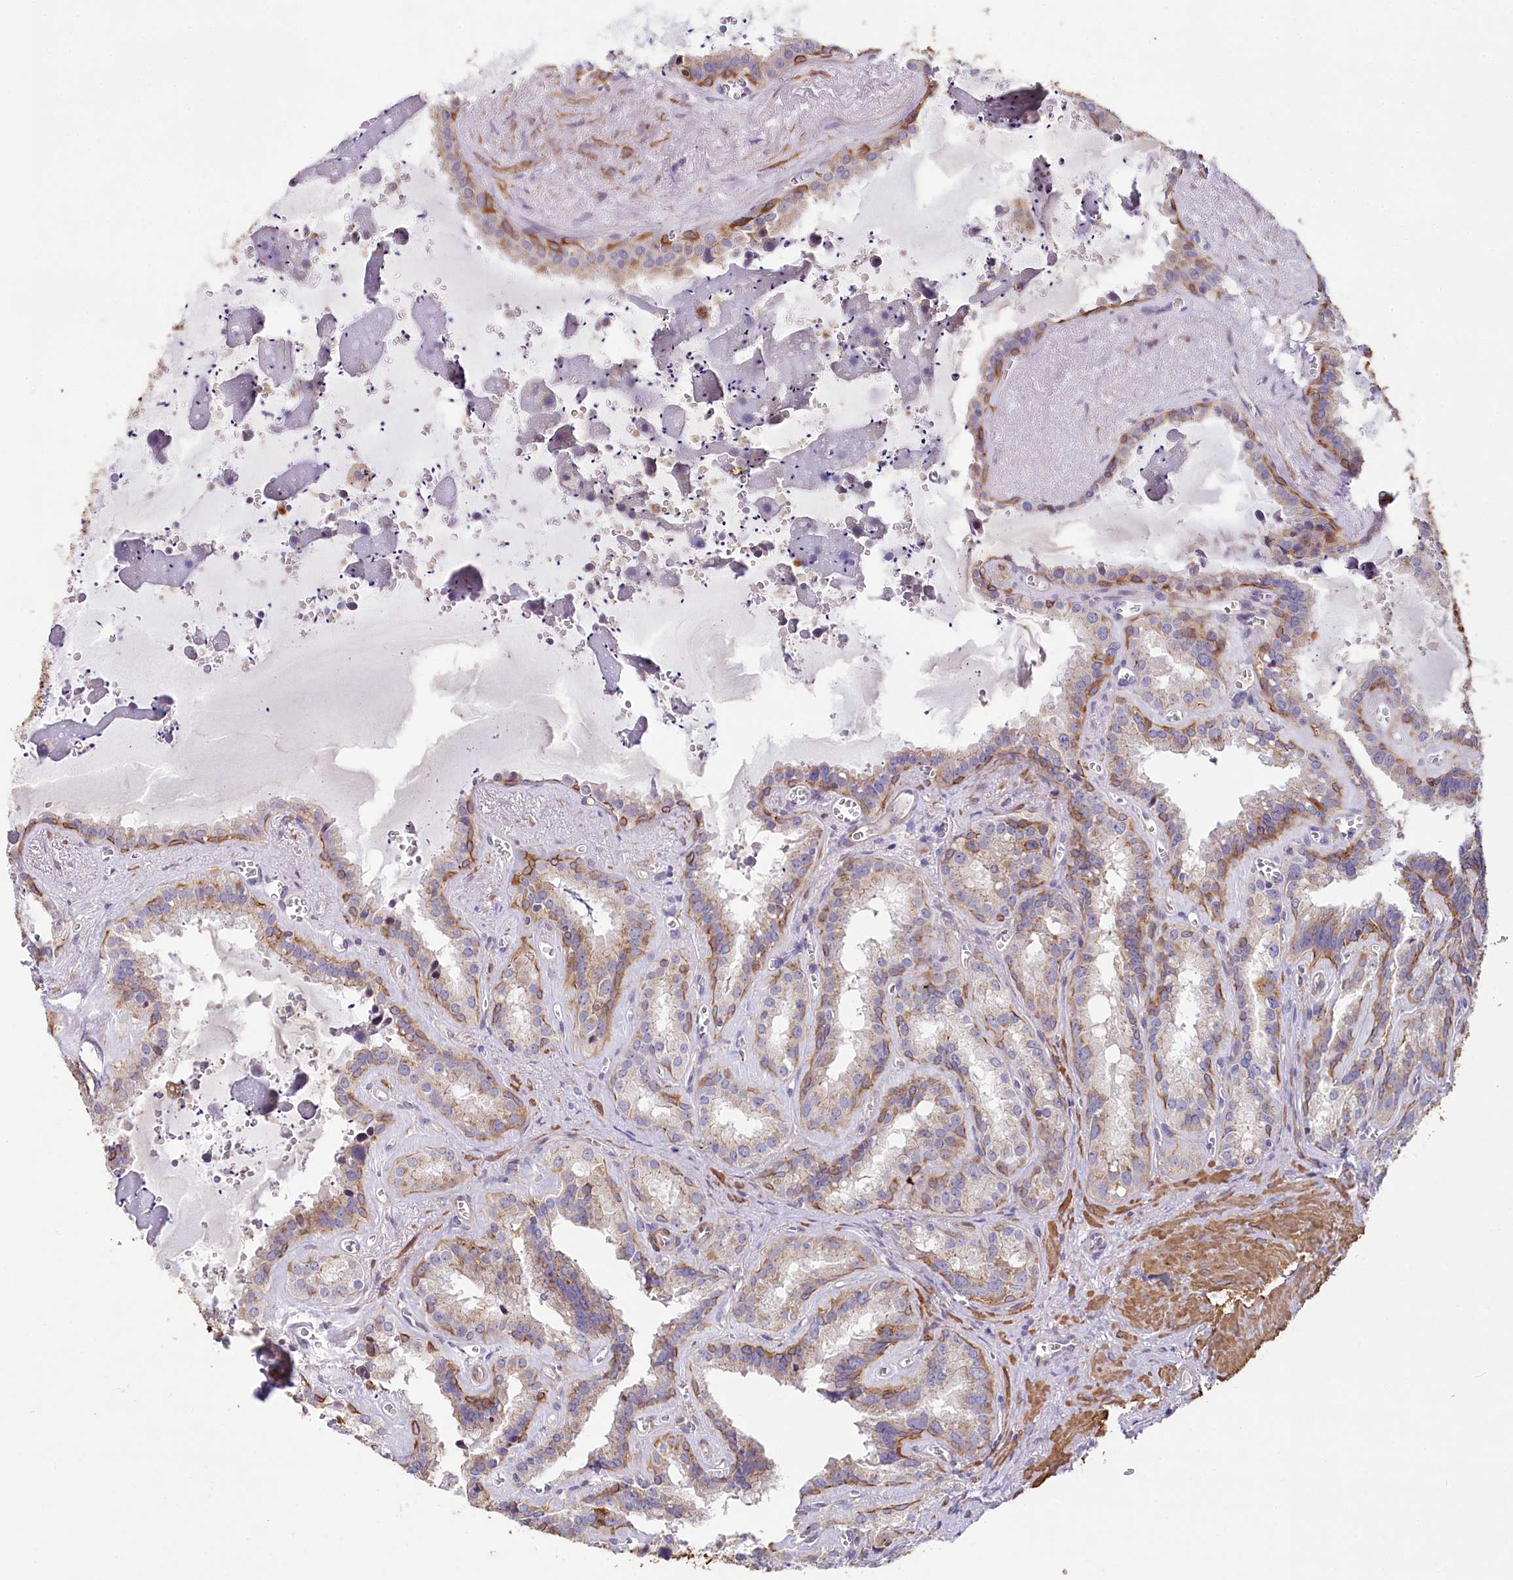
{"staining": {"intensity": "moderate", "quantity": "25%-75%", "location": "cytoplasmic/membranous"}, "tissue": "seminal vesicle", "cell_type": "Glandular cells", "image_type": "normal", "snomed": [{"axis": "morphology", "description": "Normal tissue, NOS"}, {"axis": "topography", "description": "Prostate"}, {"axis": "topography", "description": "Seminal veicle"}], "caption": "An immunohistochemistry (IHC) image of benign tissue is shown. Protein staining in brown highlights moderate cytoplasmic/membranous positivity in seminal vesicle within glandular cells.", "gene": "STX6", "patient": {"sex": "male", "age": 59}}